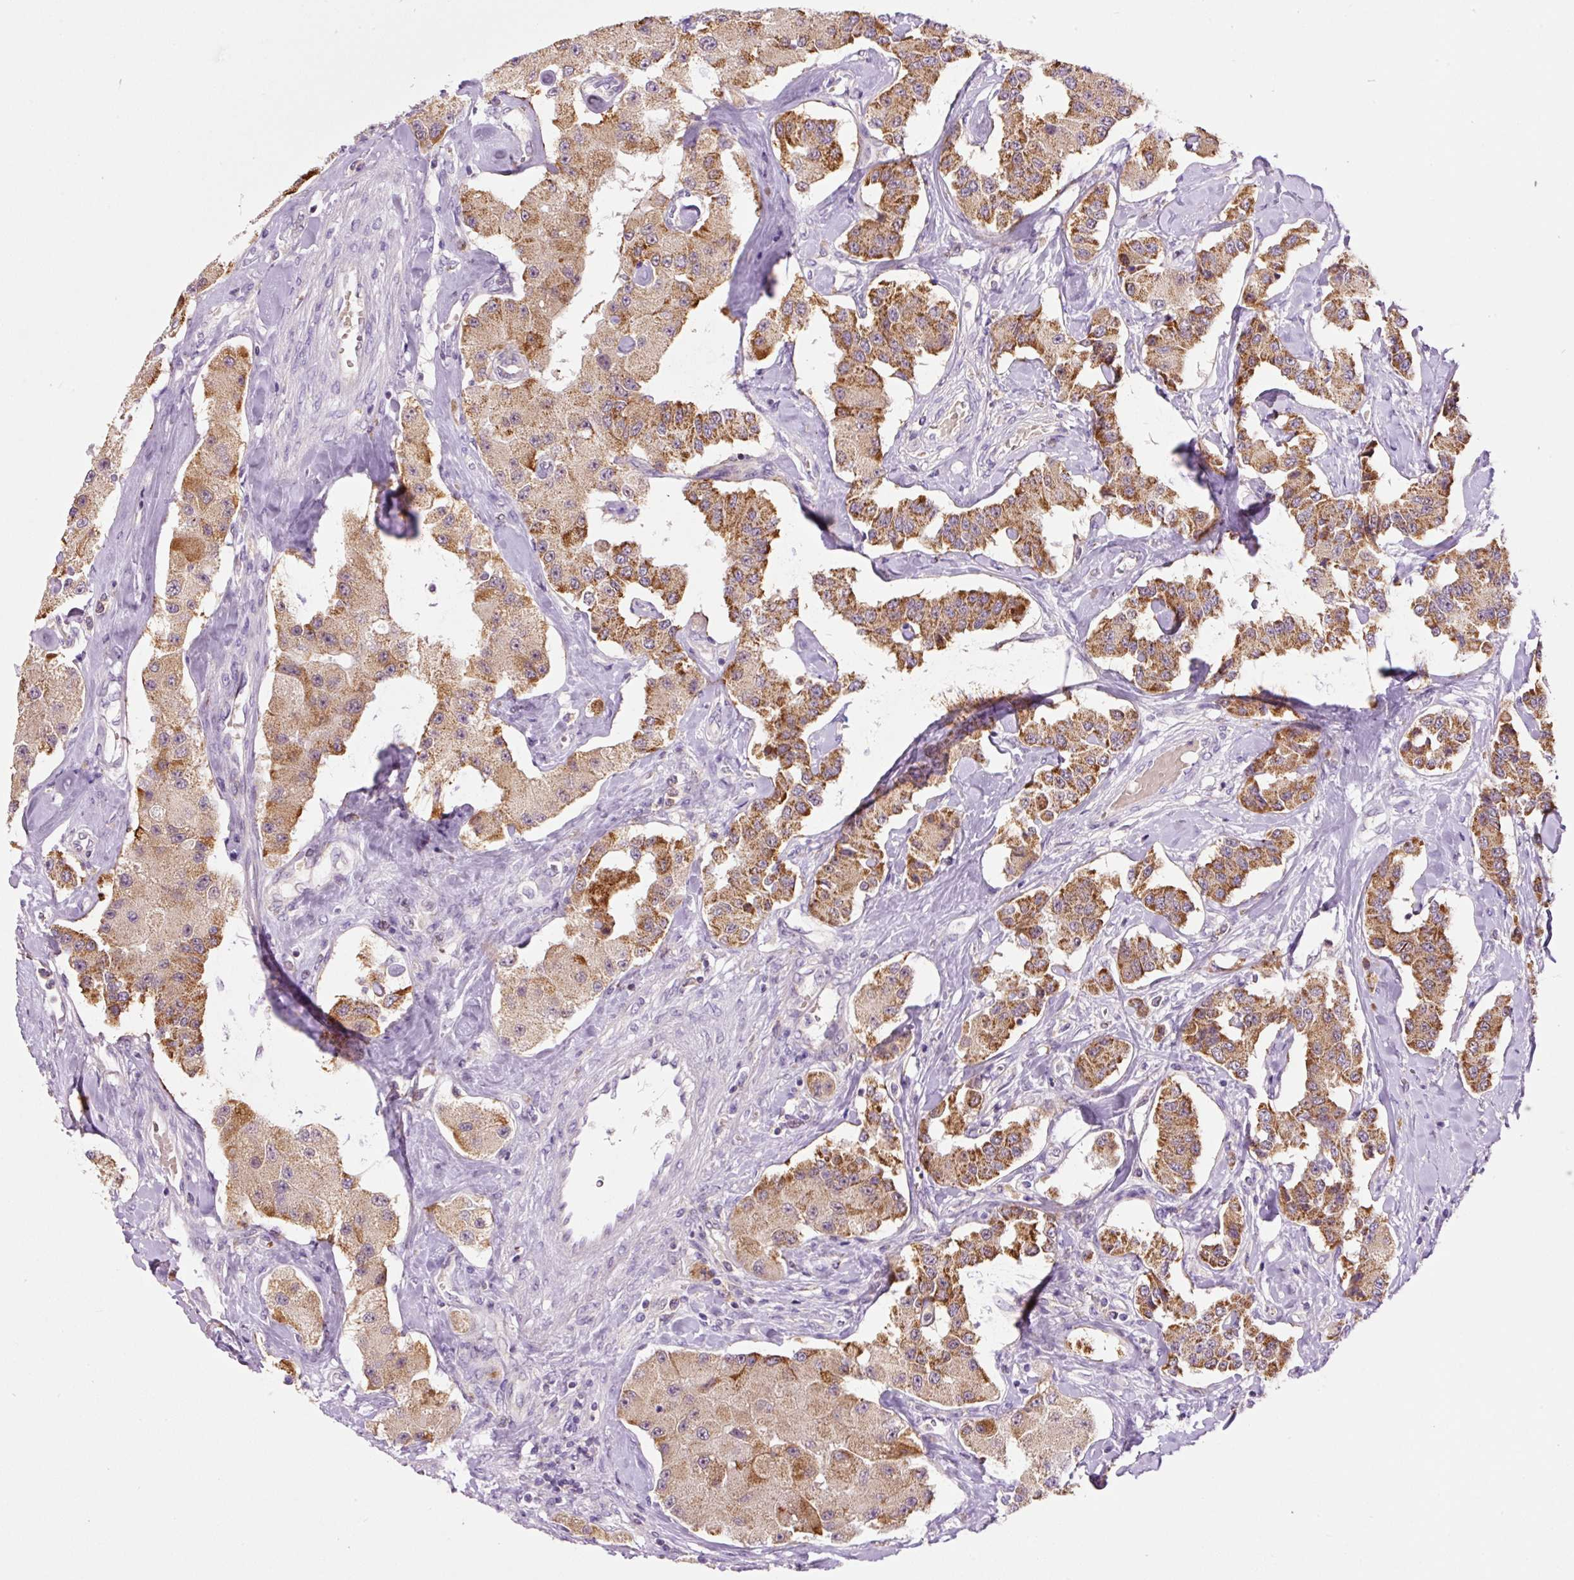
{"staining": {"intensity": "moderate", "quantity": ">75%", "location": "cytoplasmic/membranous"}, "tissue": "carcinoid", "cell_type": "Tumor cells", "image_type": "cancer", "snomed": [{"axis": "morphology", "description": "Carcinoid, malignant, NOS"}, {"axis": "topography", "description": "Pancreas"}], "caption": "Tumor cells exhibit medium levels of moderate cytoplasmic/membranous positivity in approximately >75% of cells in human carcinoid.", "gene": "PCK2", "patient": {"sex": "male", "age": 41}}